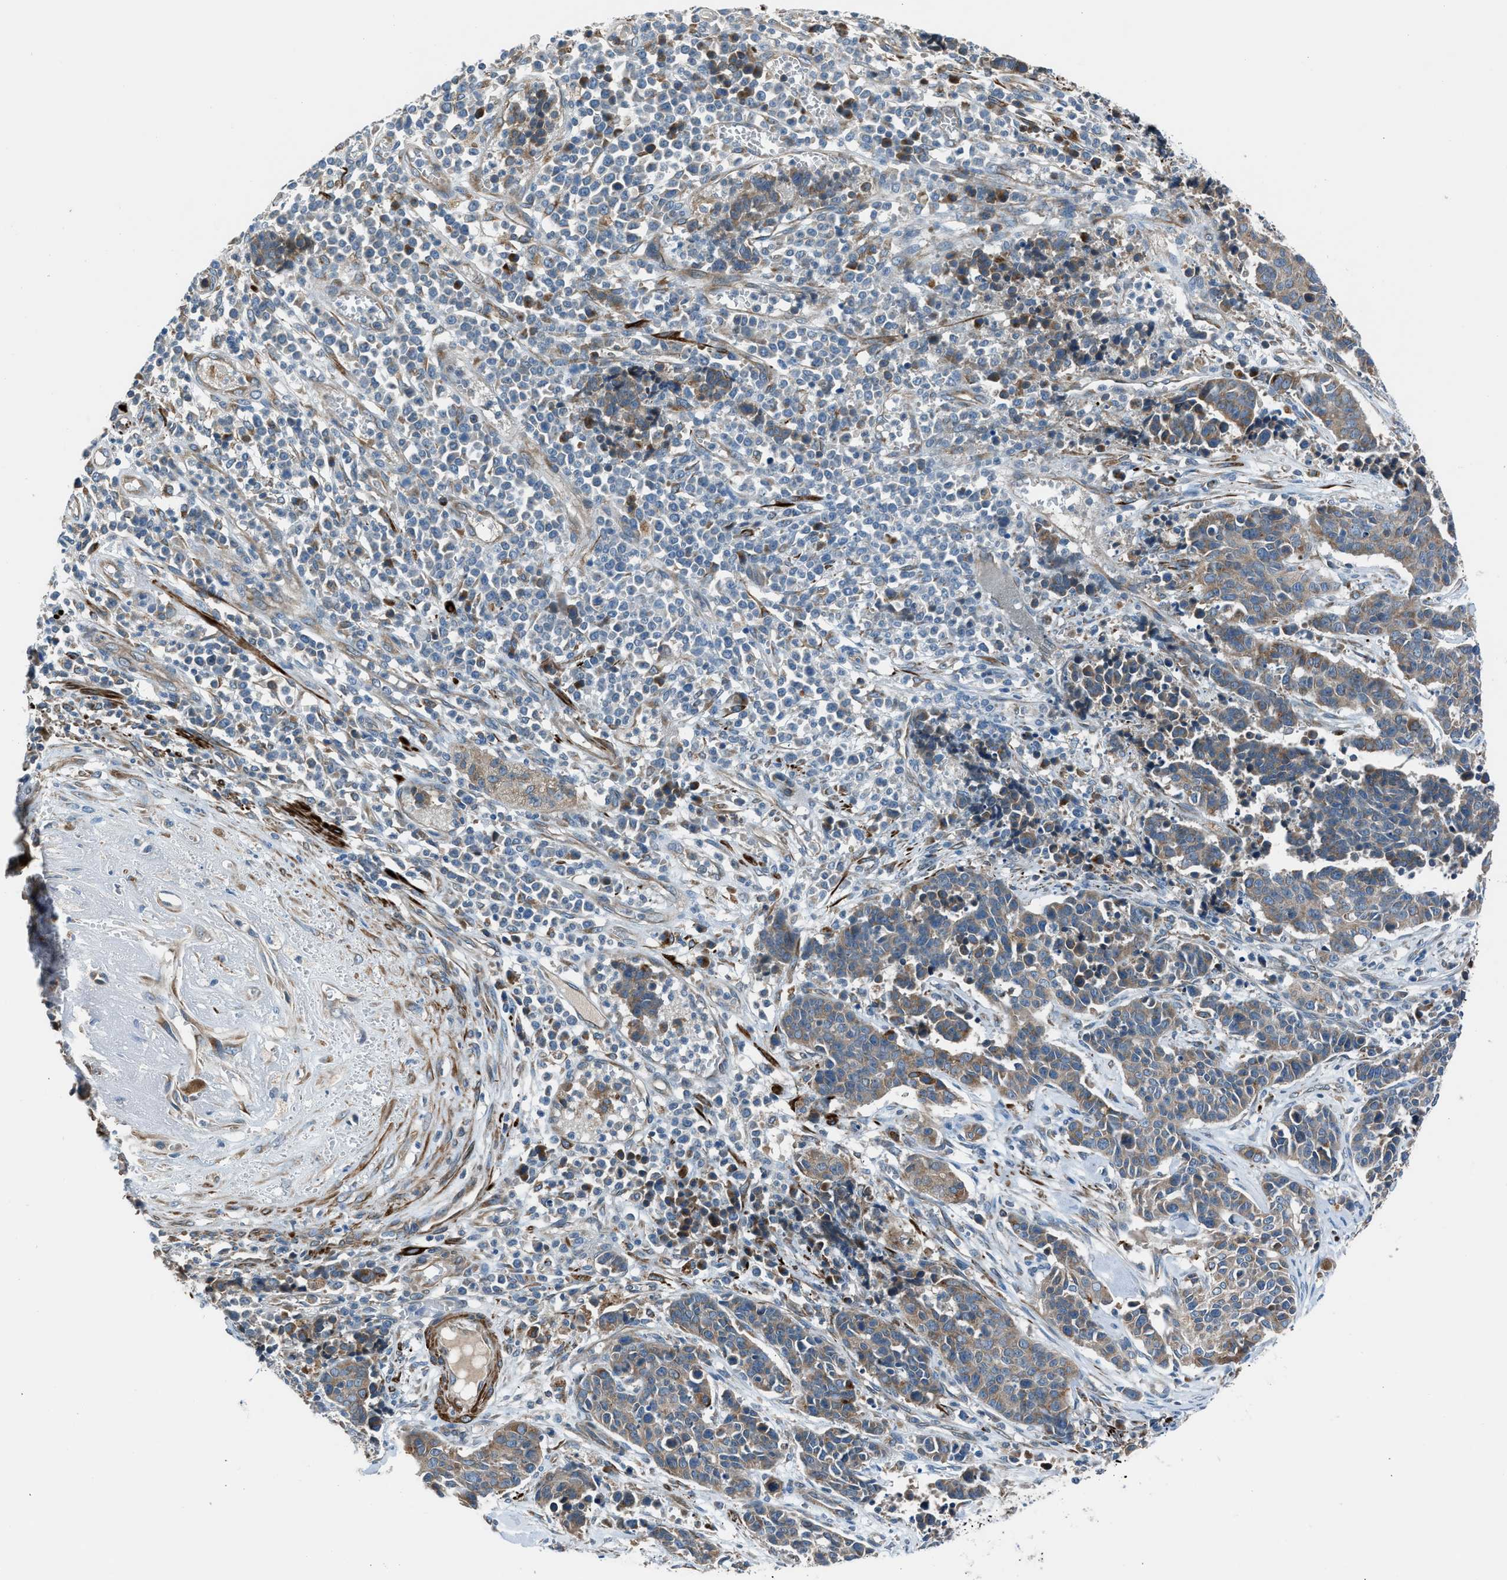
{"staining": {"intensity": "moderate", "quantity": ">75%", "location": "cytoplasmic/membranous"}, "tissue": "cervical cancer", "cell_type": "Tumor cells", "image_type": "cancer", "snomed": [{"axis": "morphology", "description": "Squamous cell carcinoma, NOS"}, {"axis": "topography", "description": "Cervix"}], "caption": "This image exhibits cervical cancer stained with immunohistochemistry (IHC) to label a protein in brown. The cytoplasmic/membranous of tumor cells show moderate positivity for the protein. Nuclei are counter-stained blue.", "gene": "LMBR1", "patient": {"sex": "female", "age": 35}}